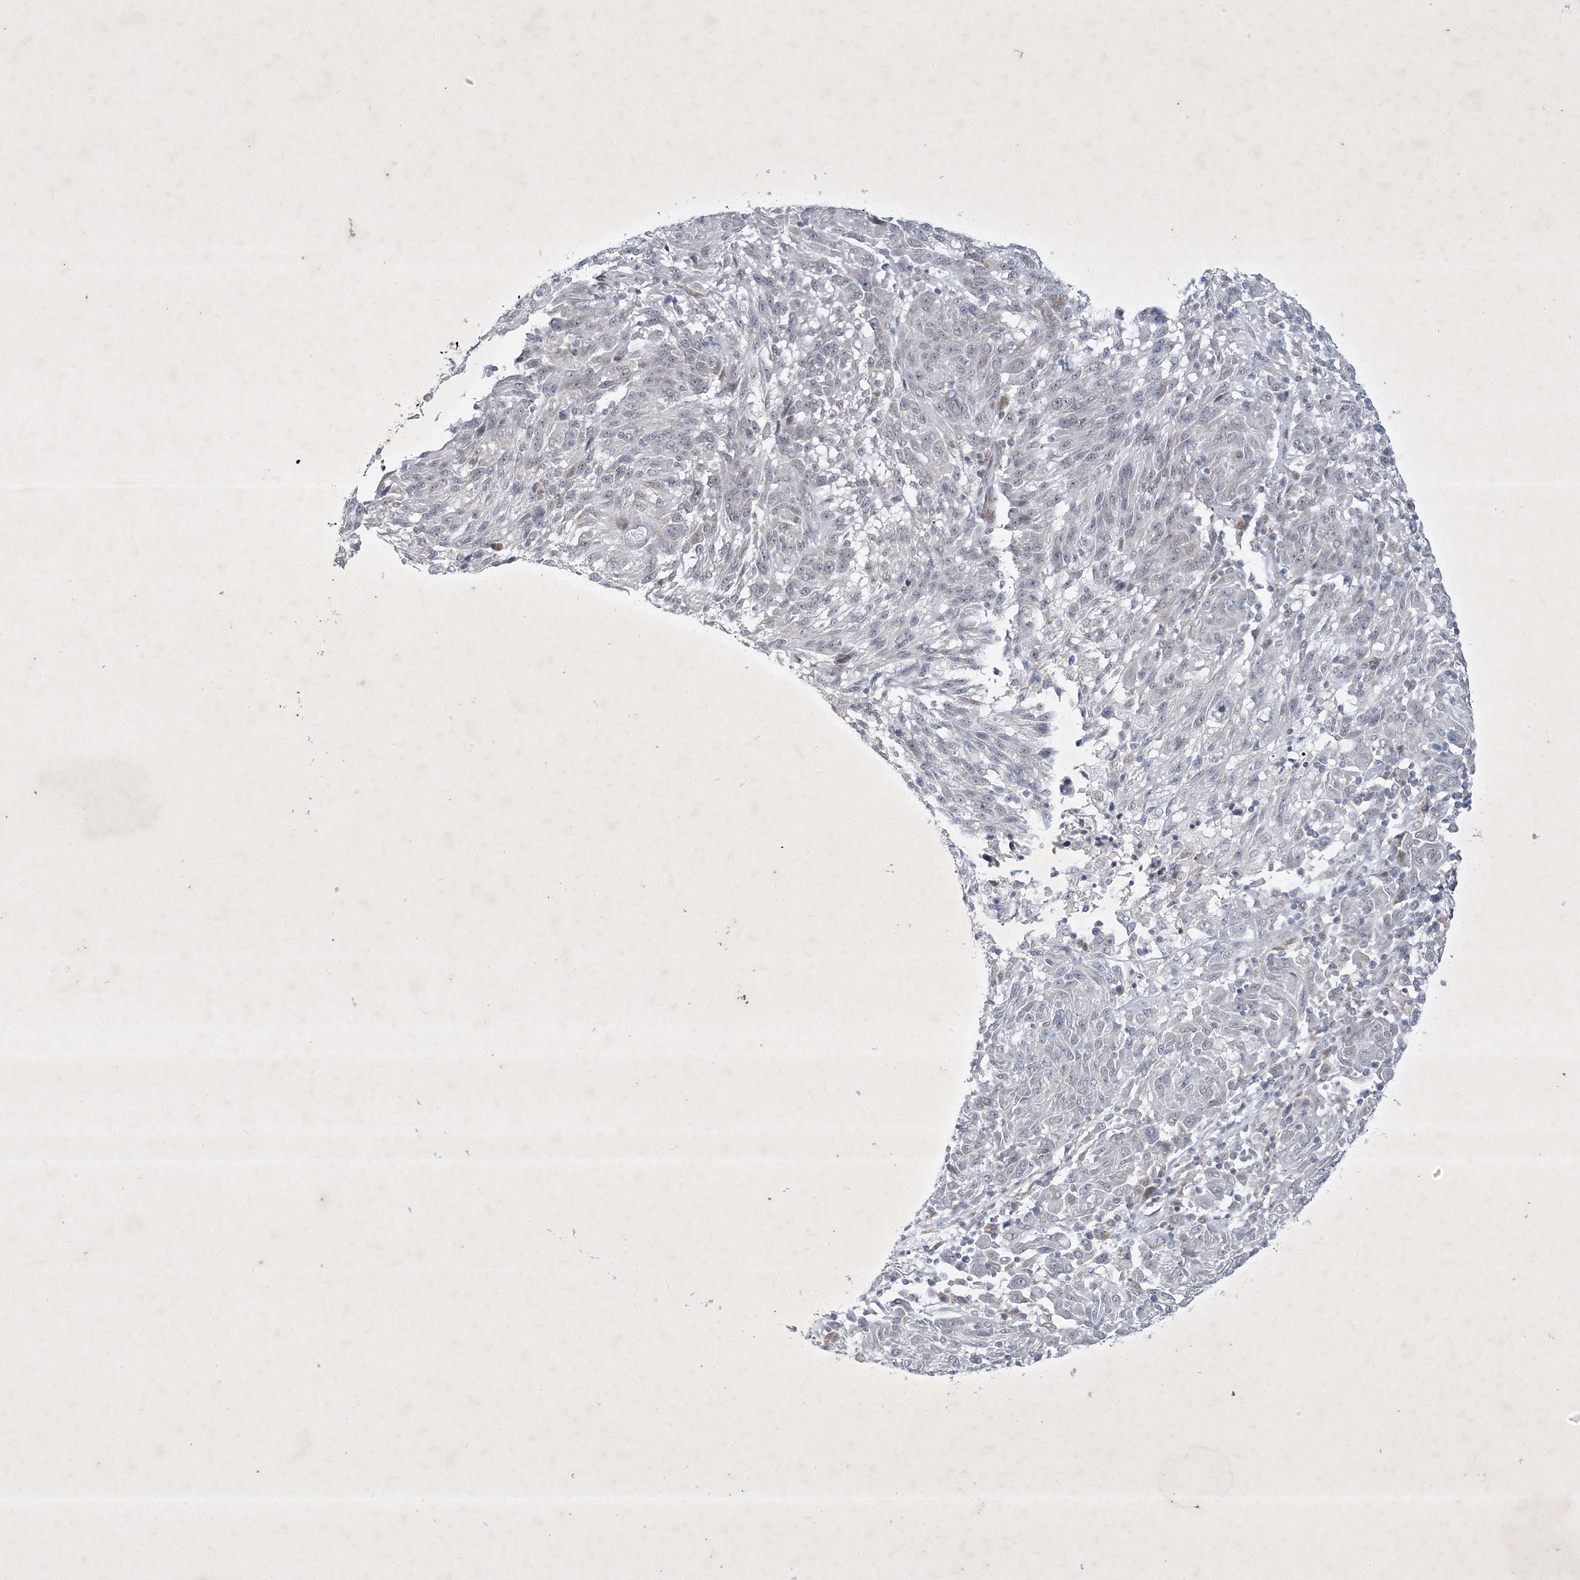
{"staining": {"intensity": "negative", "quantity": "none", "location": "none"}, "tissue": "melanoma", "cell_type": "Tumor cells", "image_type": "cancer", "snomed": [{"axis": "morphology", "description": "Malignant melanoma, NOS"}, {"axis": "topography", "description": "Skin"}], "caption": "A histopathology image of melanoma stained for a protein exhibits no brown staining in tumor cells.", "gene": "ZBTB9", "patient": {"sex": "male", "age": 53}}